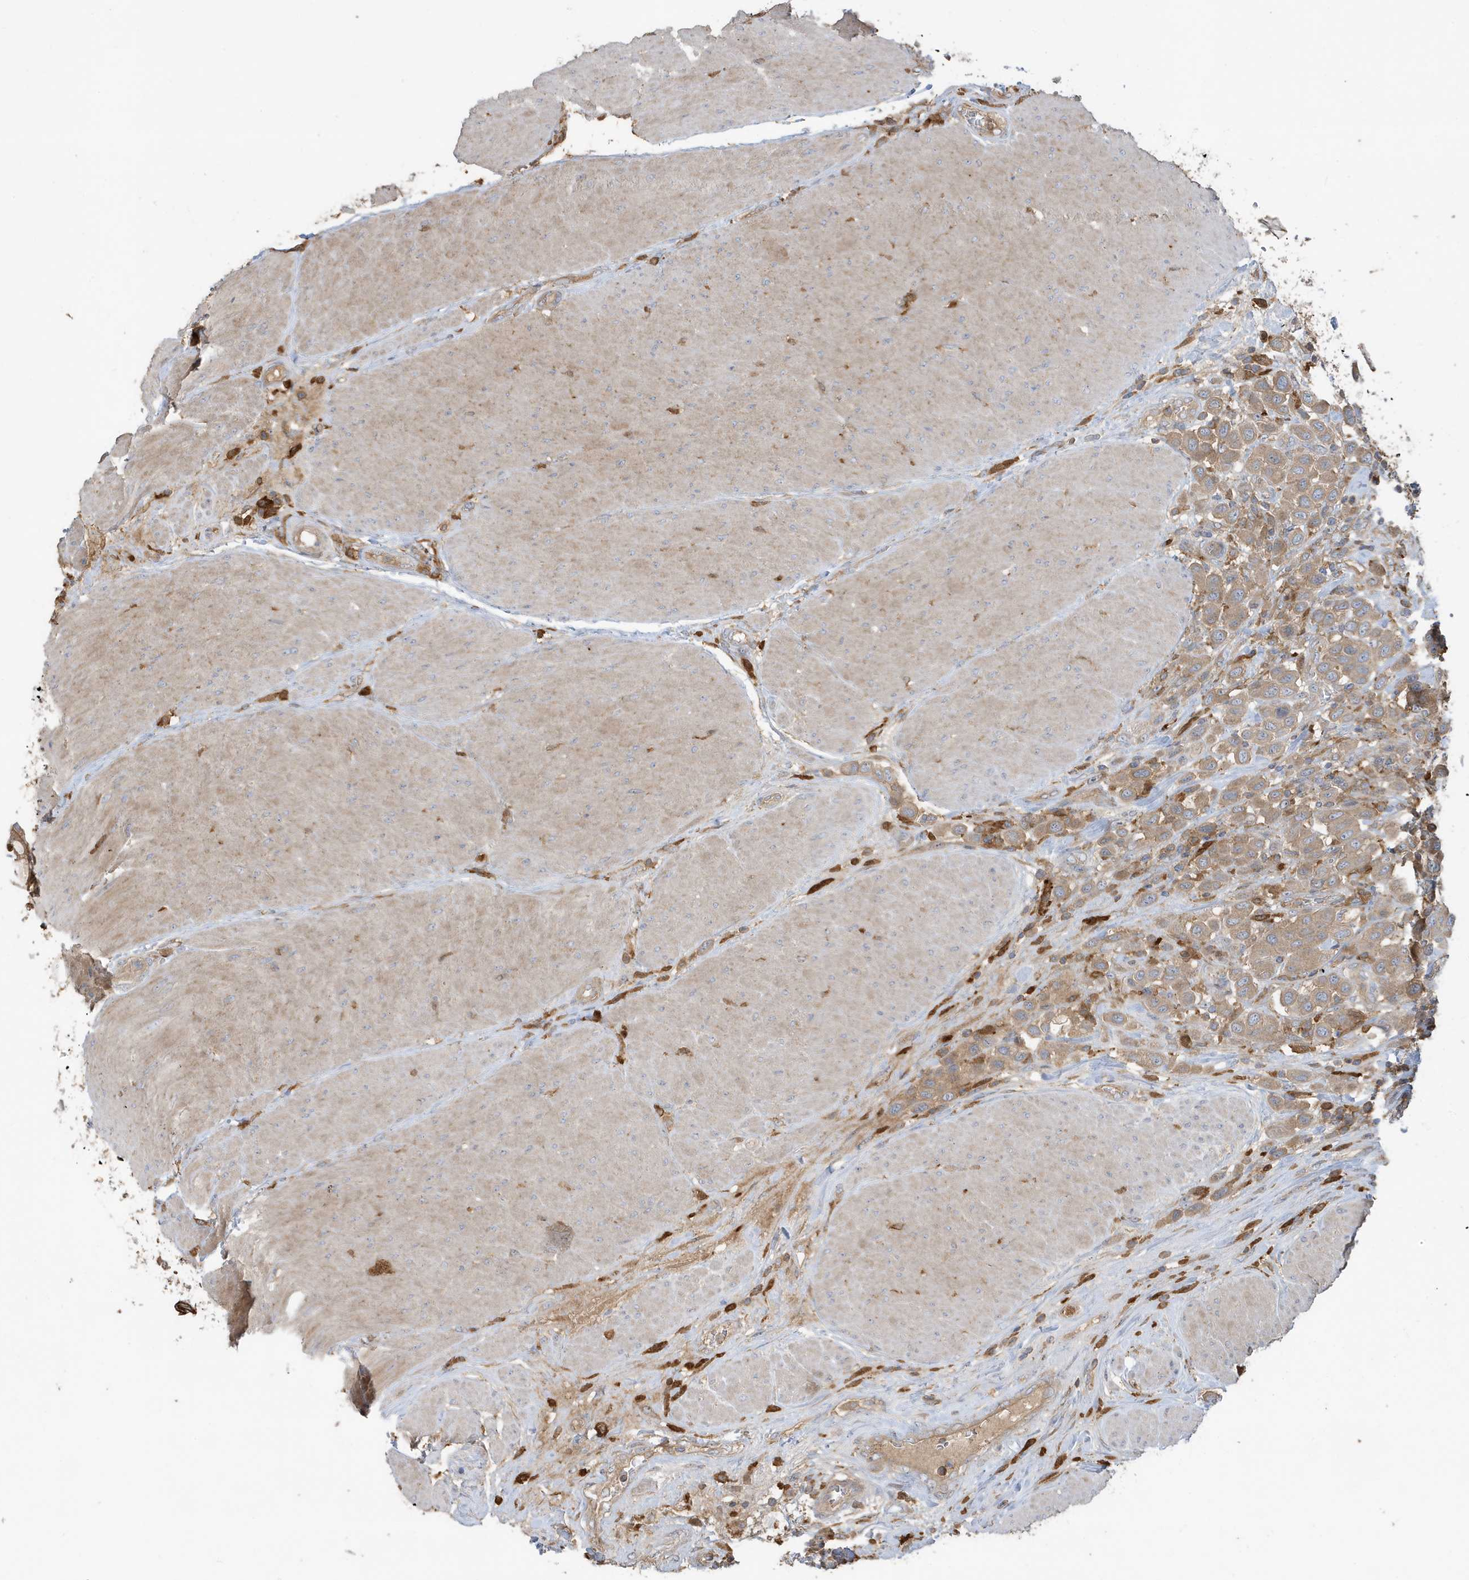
{"staining": {"intensity": "weak", "quantity": "25%-75%", "location": "cytoplasmic/membranous"}, "tissue": "urothelial cancer", "cell_type": "Tumor cells", "image_type": "cancer", "snomed": [{"axis": "morphology", "description": "Urothelial carcinoma, High grade"}, {"axis": "topography", "description": "Urinary bladder"}], "caption": "Urothelial cancer stained with DAB (3,3'-diaminobenzidine) IHC reveals low levels of weak cytoplasmic/membranous positivity in approximately 25%-75% of tumor cells.", "gene": "ABTB1", "patient": {"sex": "male", "age": 50}}